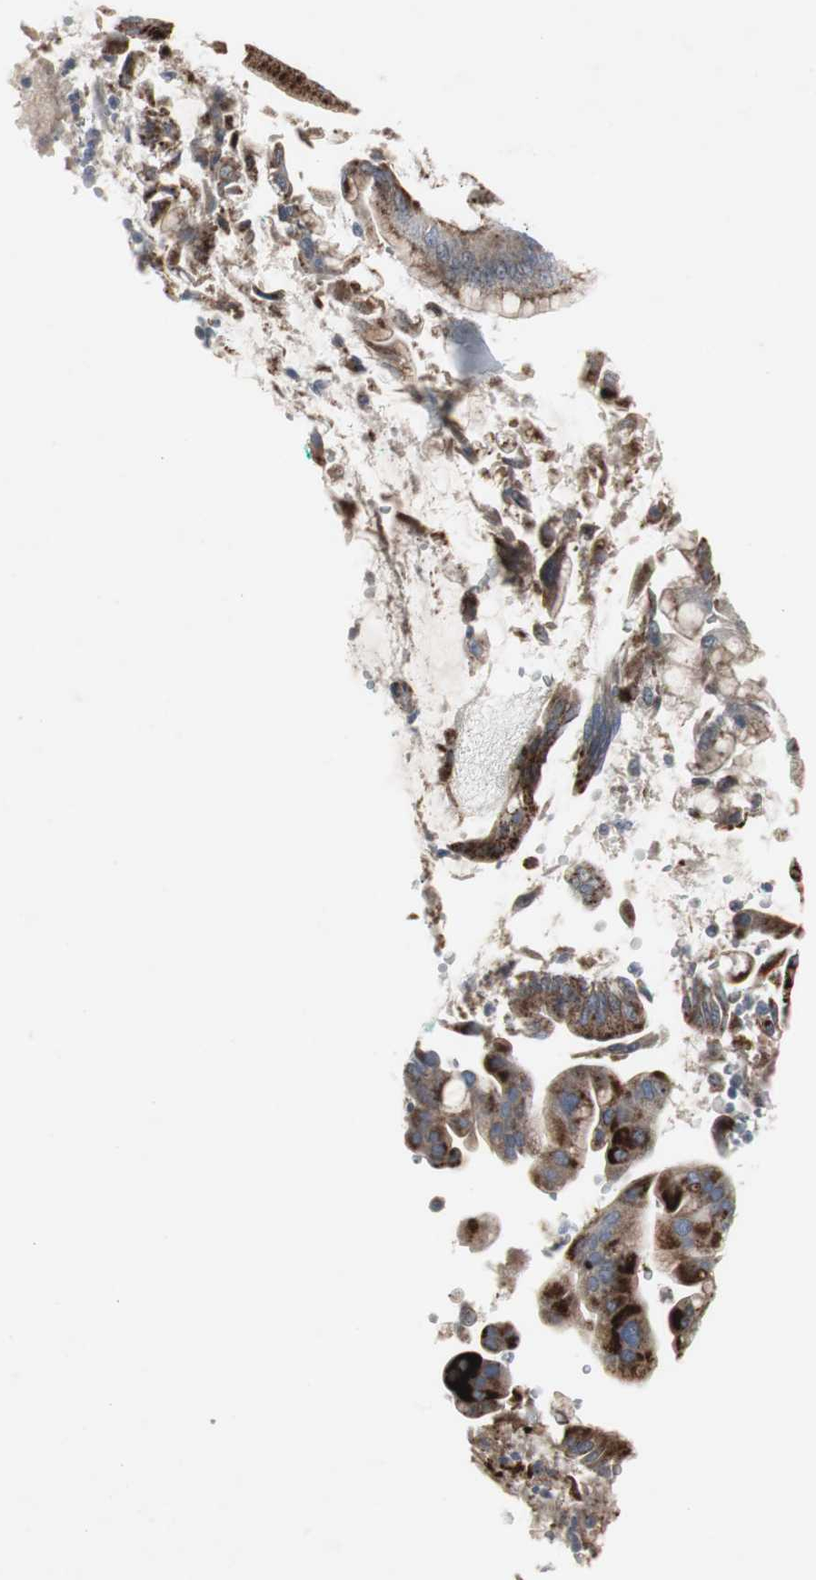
{"staining": {"intensity": "strong", "quantity": ">75%", "location": "cytoplasmic/membranous"}, "tissue": "pancreatic cancer", "cell_type": "Tumor cells", "image_type": "cancer", "snomed": [{"axis": "morphology", "description": "Adenocarcinoma, NOS"}, {"axis": "morphology", "description": "Adenocarcinoma, metastatic, NOS"}, {"axis": "topography", "description": "Lymph node"}, {"axis": "topography", "description": "Pancreas"}, {"axis": "topography", "description": "Duodenum"}], "caption": "A micrograph showing strong cytoplasmic/membranous positivity in about >75% of tumor cells in adenocarcinoma (pancreatic), as visualized by brown immunohistochemical staining.", "gene": "GBA1", "patient": {"sex": "female", "age": 64}}